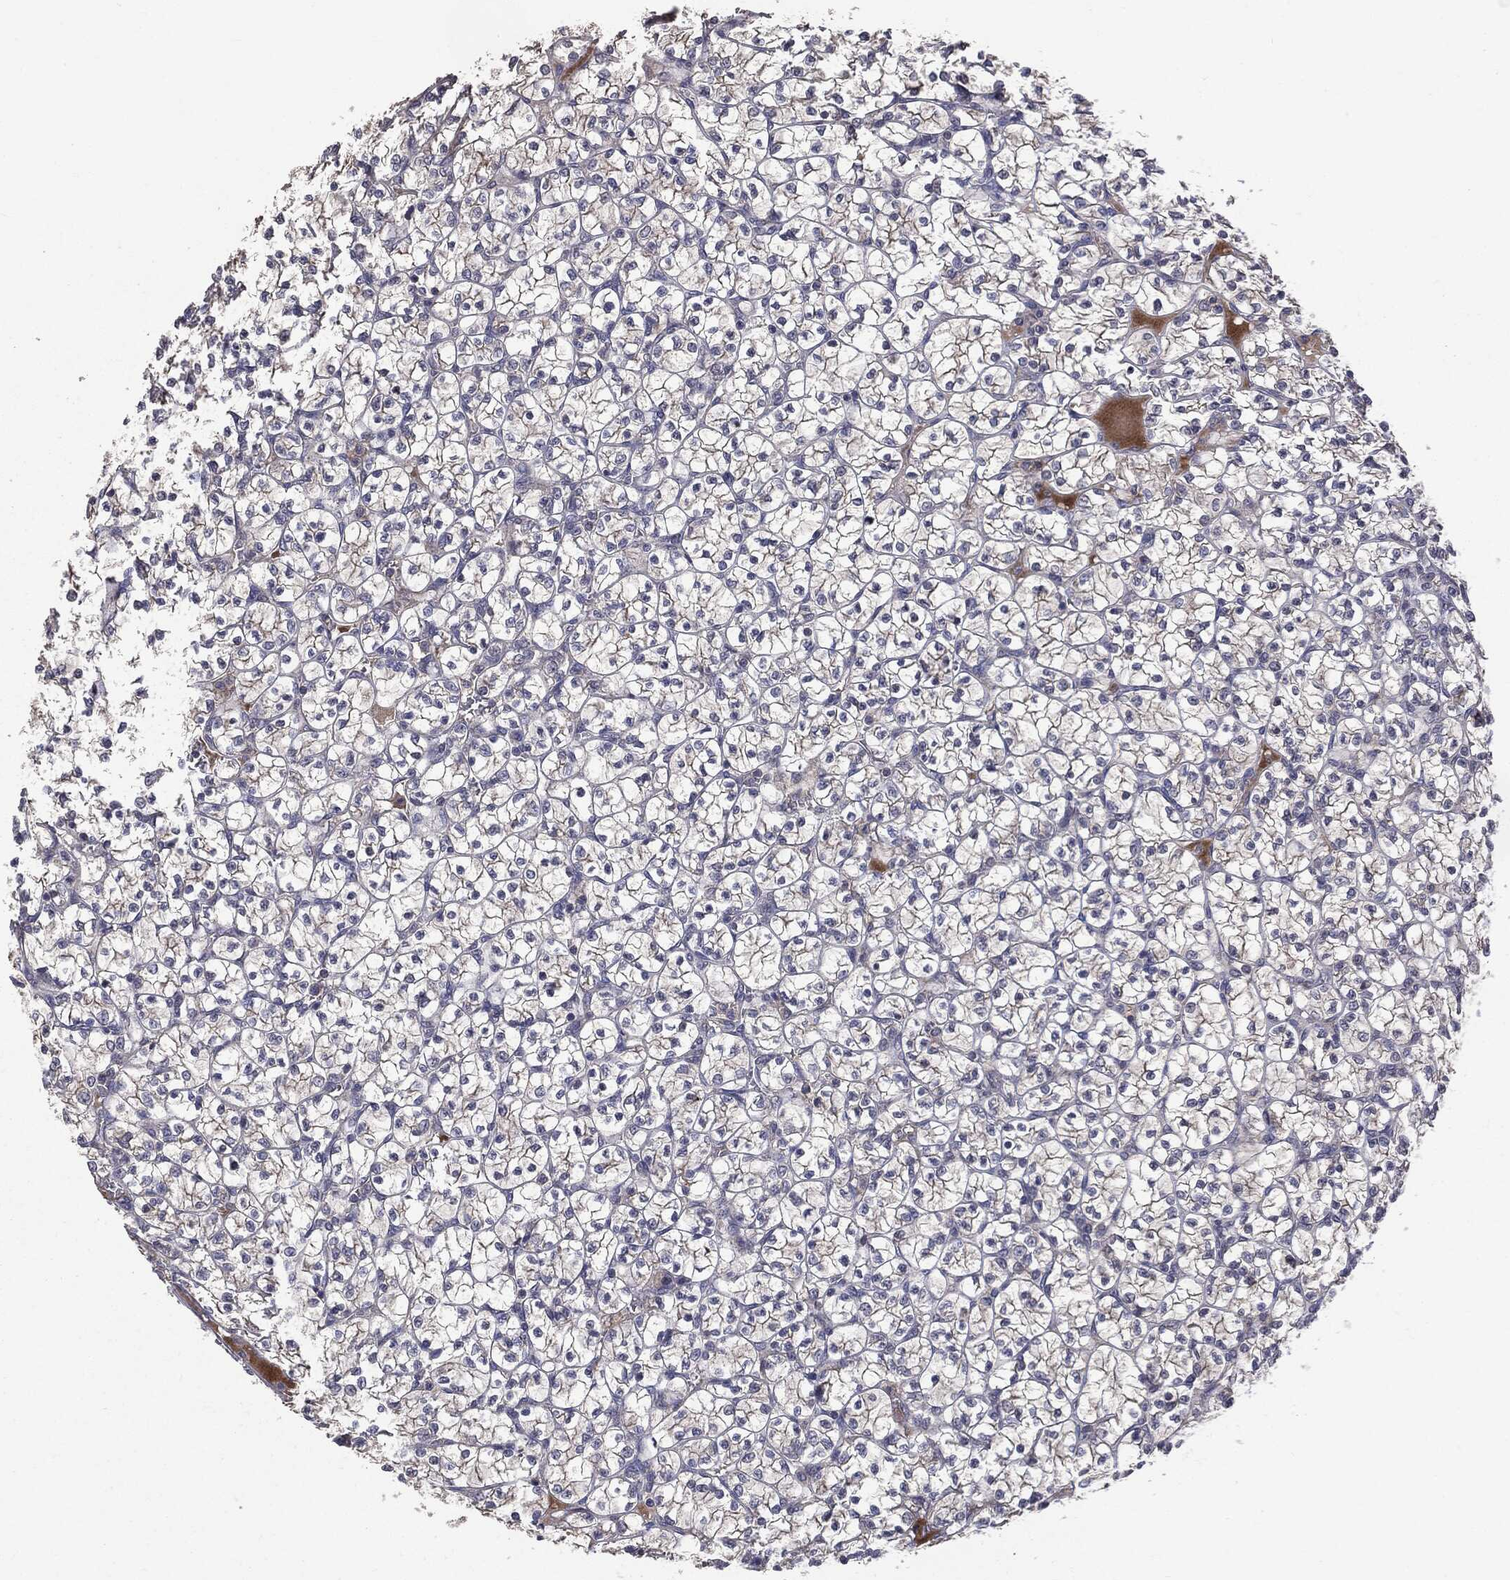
{"staining": {"intensity": "negative", "quantity": "none", "location": "none"}, "tissue": "renal cancer", "cell_type": "Tumor cells", "image_type": "cancer", "snomed": [{"axis": "morphology", "description": "Adenocarcinoma, NOS"}, {"axis": "topography", "description": "Kidney"}], "caption": "Image shows no protein positivity in tumor cells of renal adenocarcinoma tissue.", "gene": "MTOR", "patient": {"sex": "female", "age": 89}}